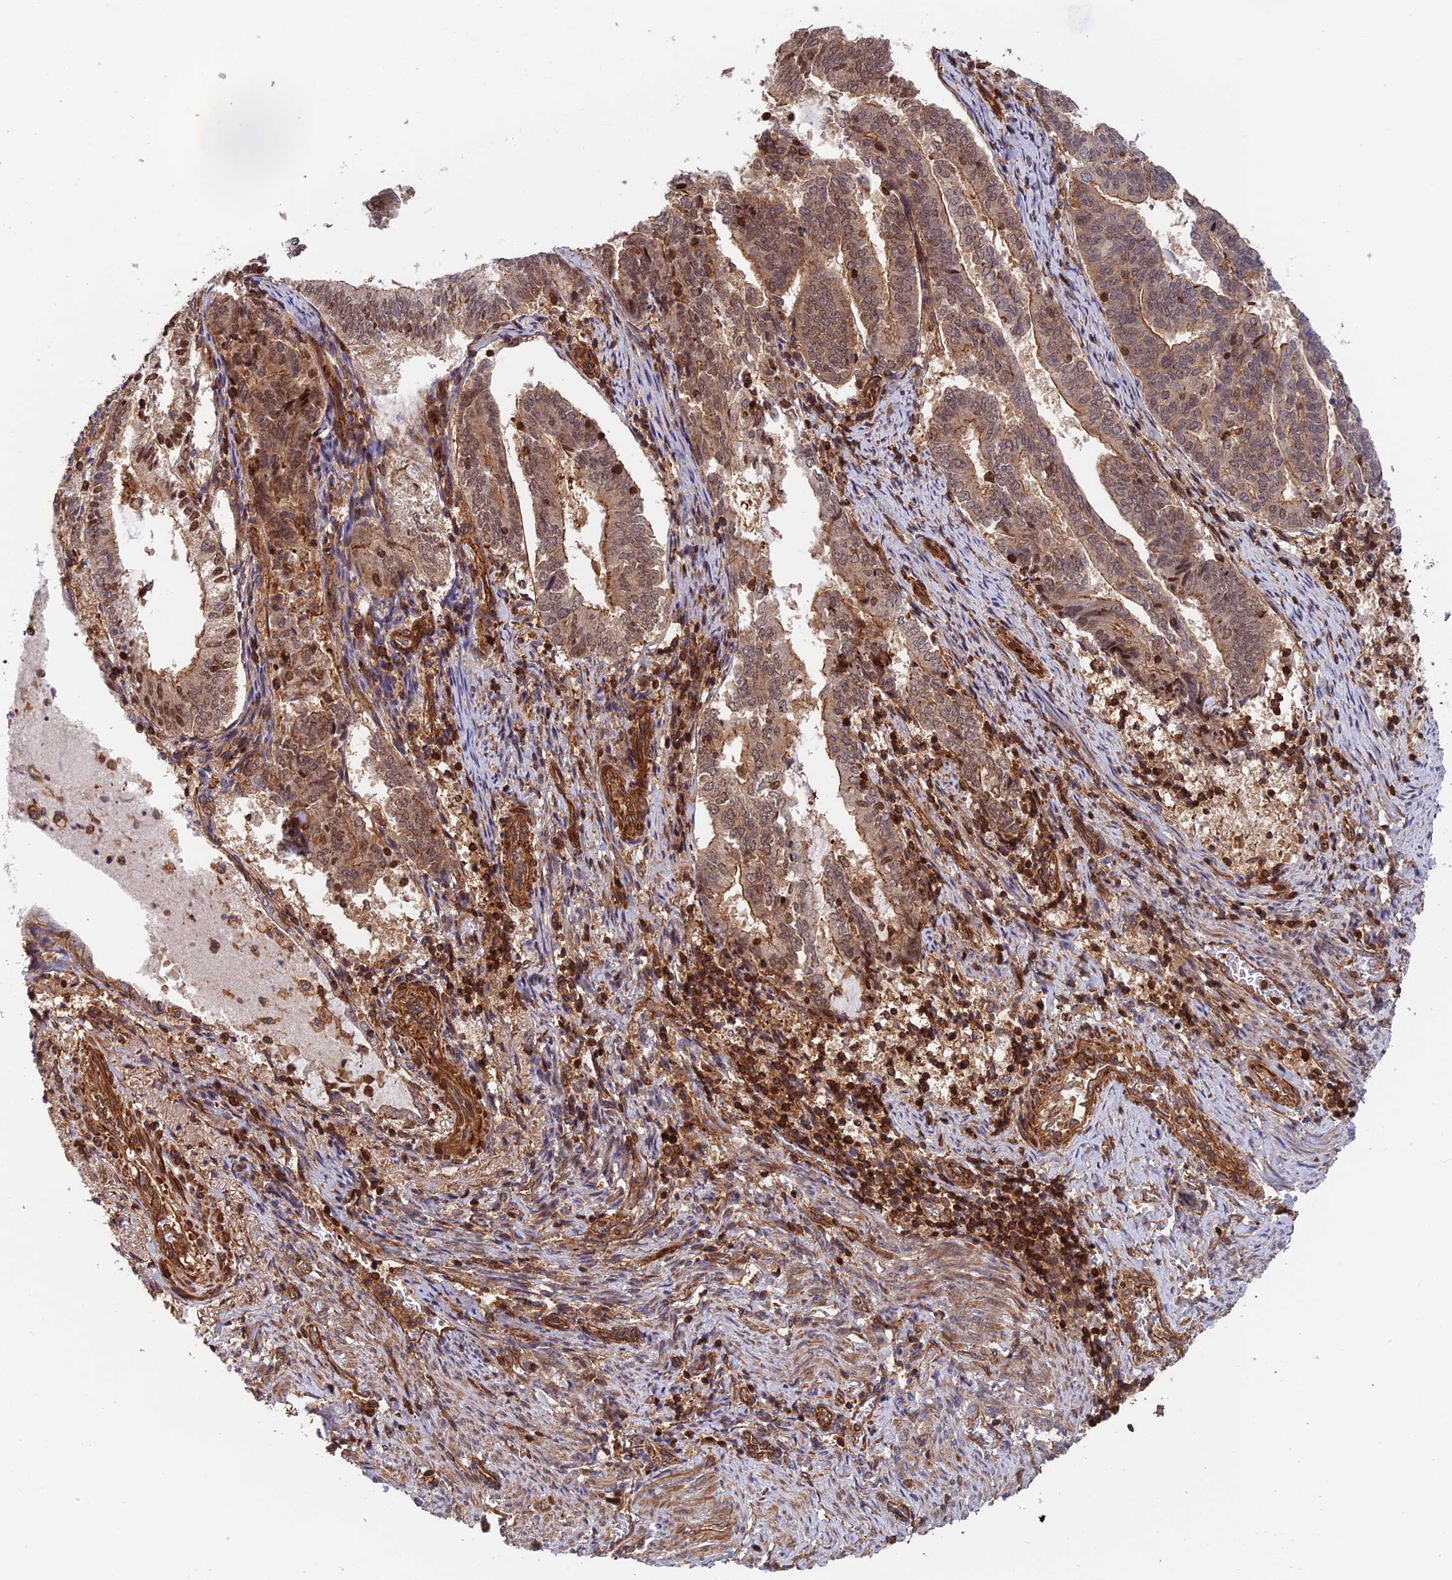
{"staining": {"intensity": "moderate", "quantity": "25%-75%", "location": "cytoplasmic/membranous,nuclear"}, "tissue": "endometrial cancer", "cell_type": "Tumor cells", "image_type": "cancer", "snomed": [{"axis": "morphology", "description": "Adenocarcinoma, NOS"}, {"axis": "topography", "description": "Endometrium"}], "caption": "About 25%-75% of tumor cells in human endometrial cancer (adenocarcinoma) show moderate cytoplasmic/membranous and nuclear protein staining as visualized by brown immunohistochemical staining.", "gene": "OSBPL1A", "patient": {"sex": "female", "age": 80}}